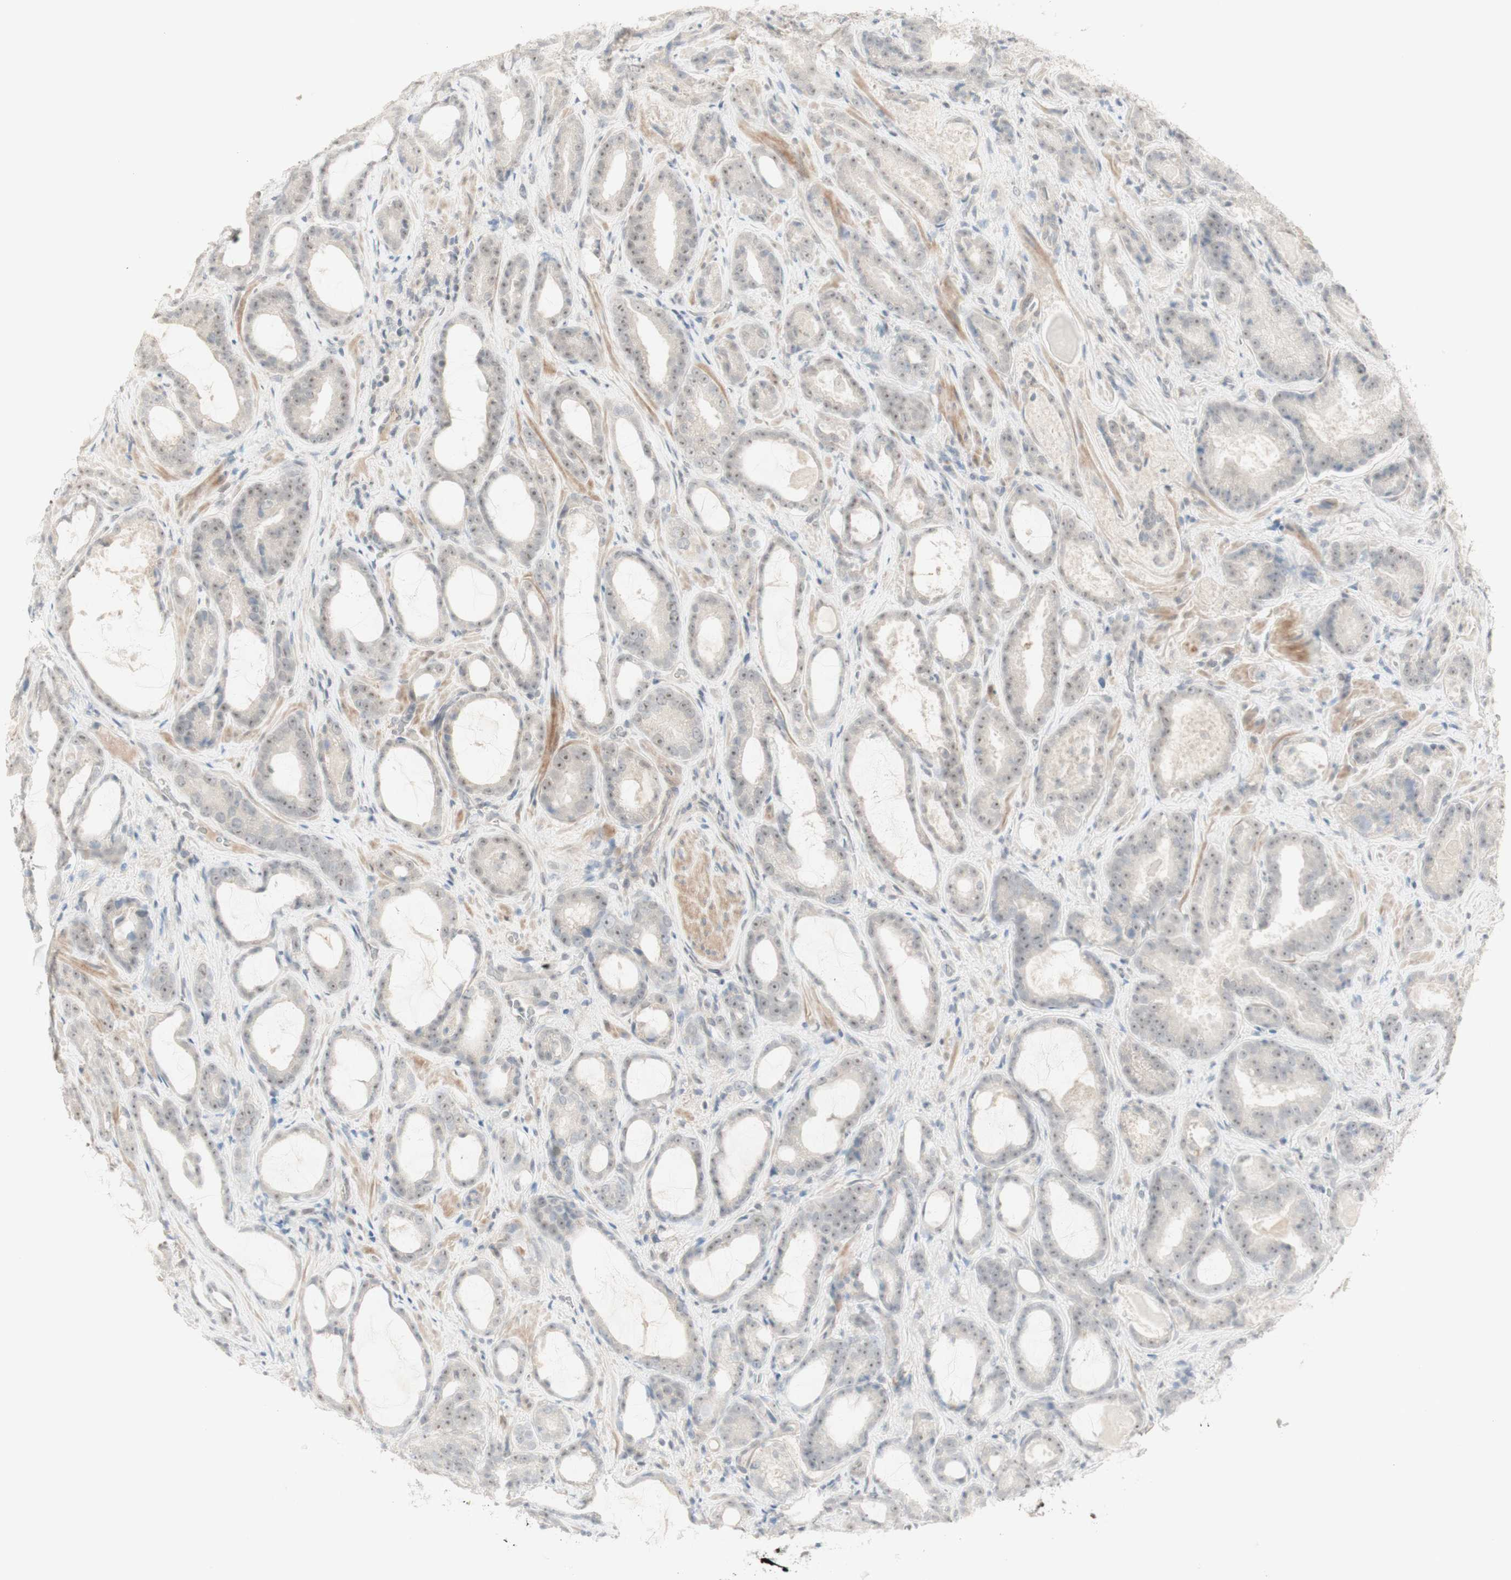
{"staining": {"intensity": "weak", "quantity": ">75%", "location": "cytoplasmic/membranous,nuclear"}, "tissue": "prostate cancer", "cell_type": "Tumor cells", "image_type": "cancer", "snomed": [{"axis": "morphology", "description": "Adenocarcinoma, Low grade"}, {"axis": "topography", "description": "Prostate"}], "caption": "Tumor cells exhibit low levels of weak cytoplasmic/membranous and nuclear staining in approximately >75% of cells in prostate cancer.", "gene": "PLCD4", "patient": {"sex": "male", "age": 60}}